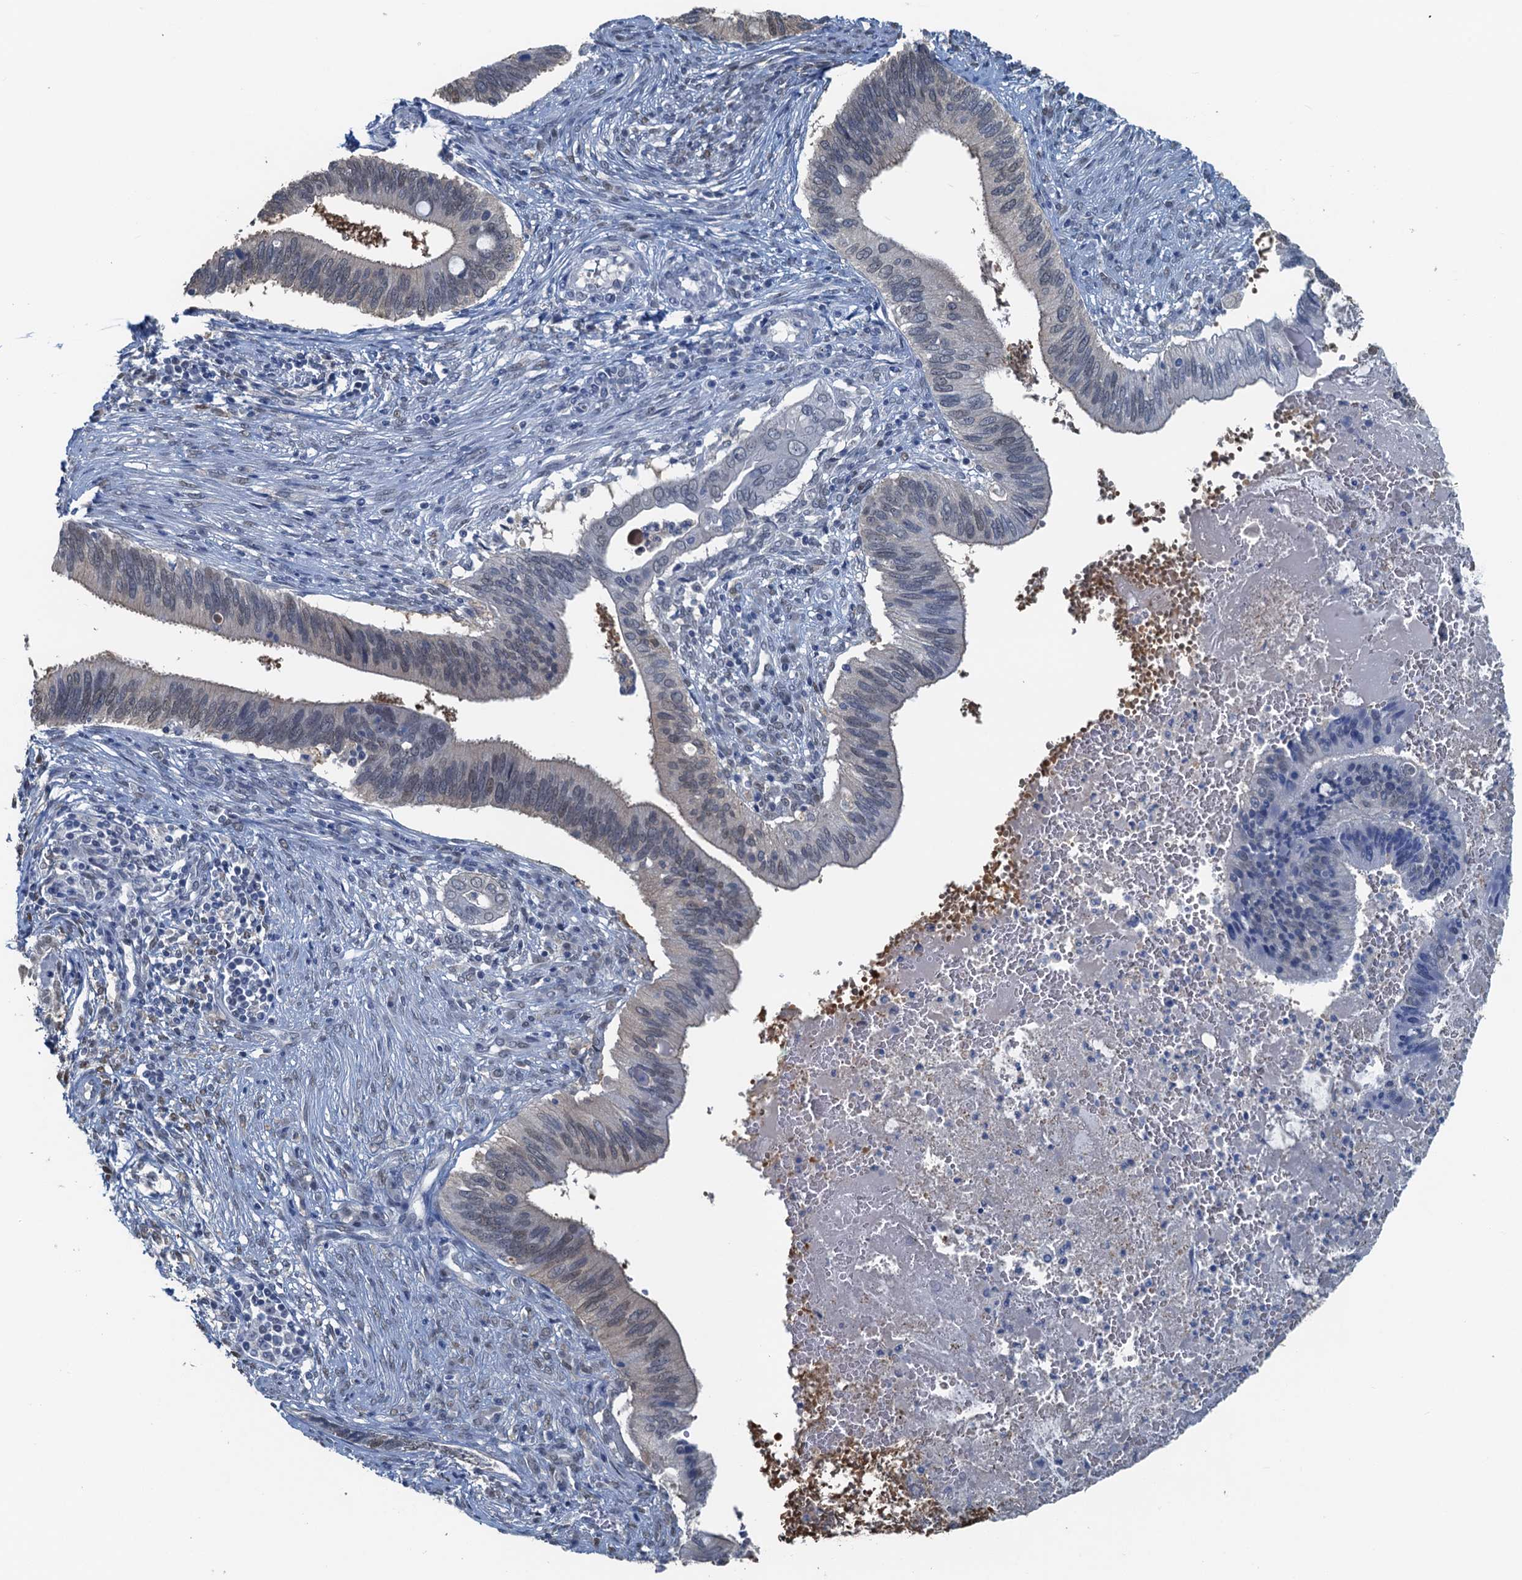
{"staining": {"intensity": "negative", "quantity": "none", "location": "none"}, "tissue": "cervical cancer", "cell_type": "Tumor cells", "image_type": "cancer", "snomed": [{"axis": "morphology", "description": "Adenocarcinoma, NOS"}, {"axis": "topography", "description": "Cervix"}], "caption": "Tumor cells show no significant protein staining in adenocarcinoma (cervical).", "gene": "AHCY", "patient": {"sex": "female", "age": 42}}